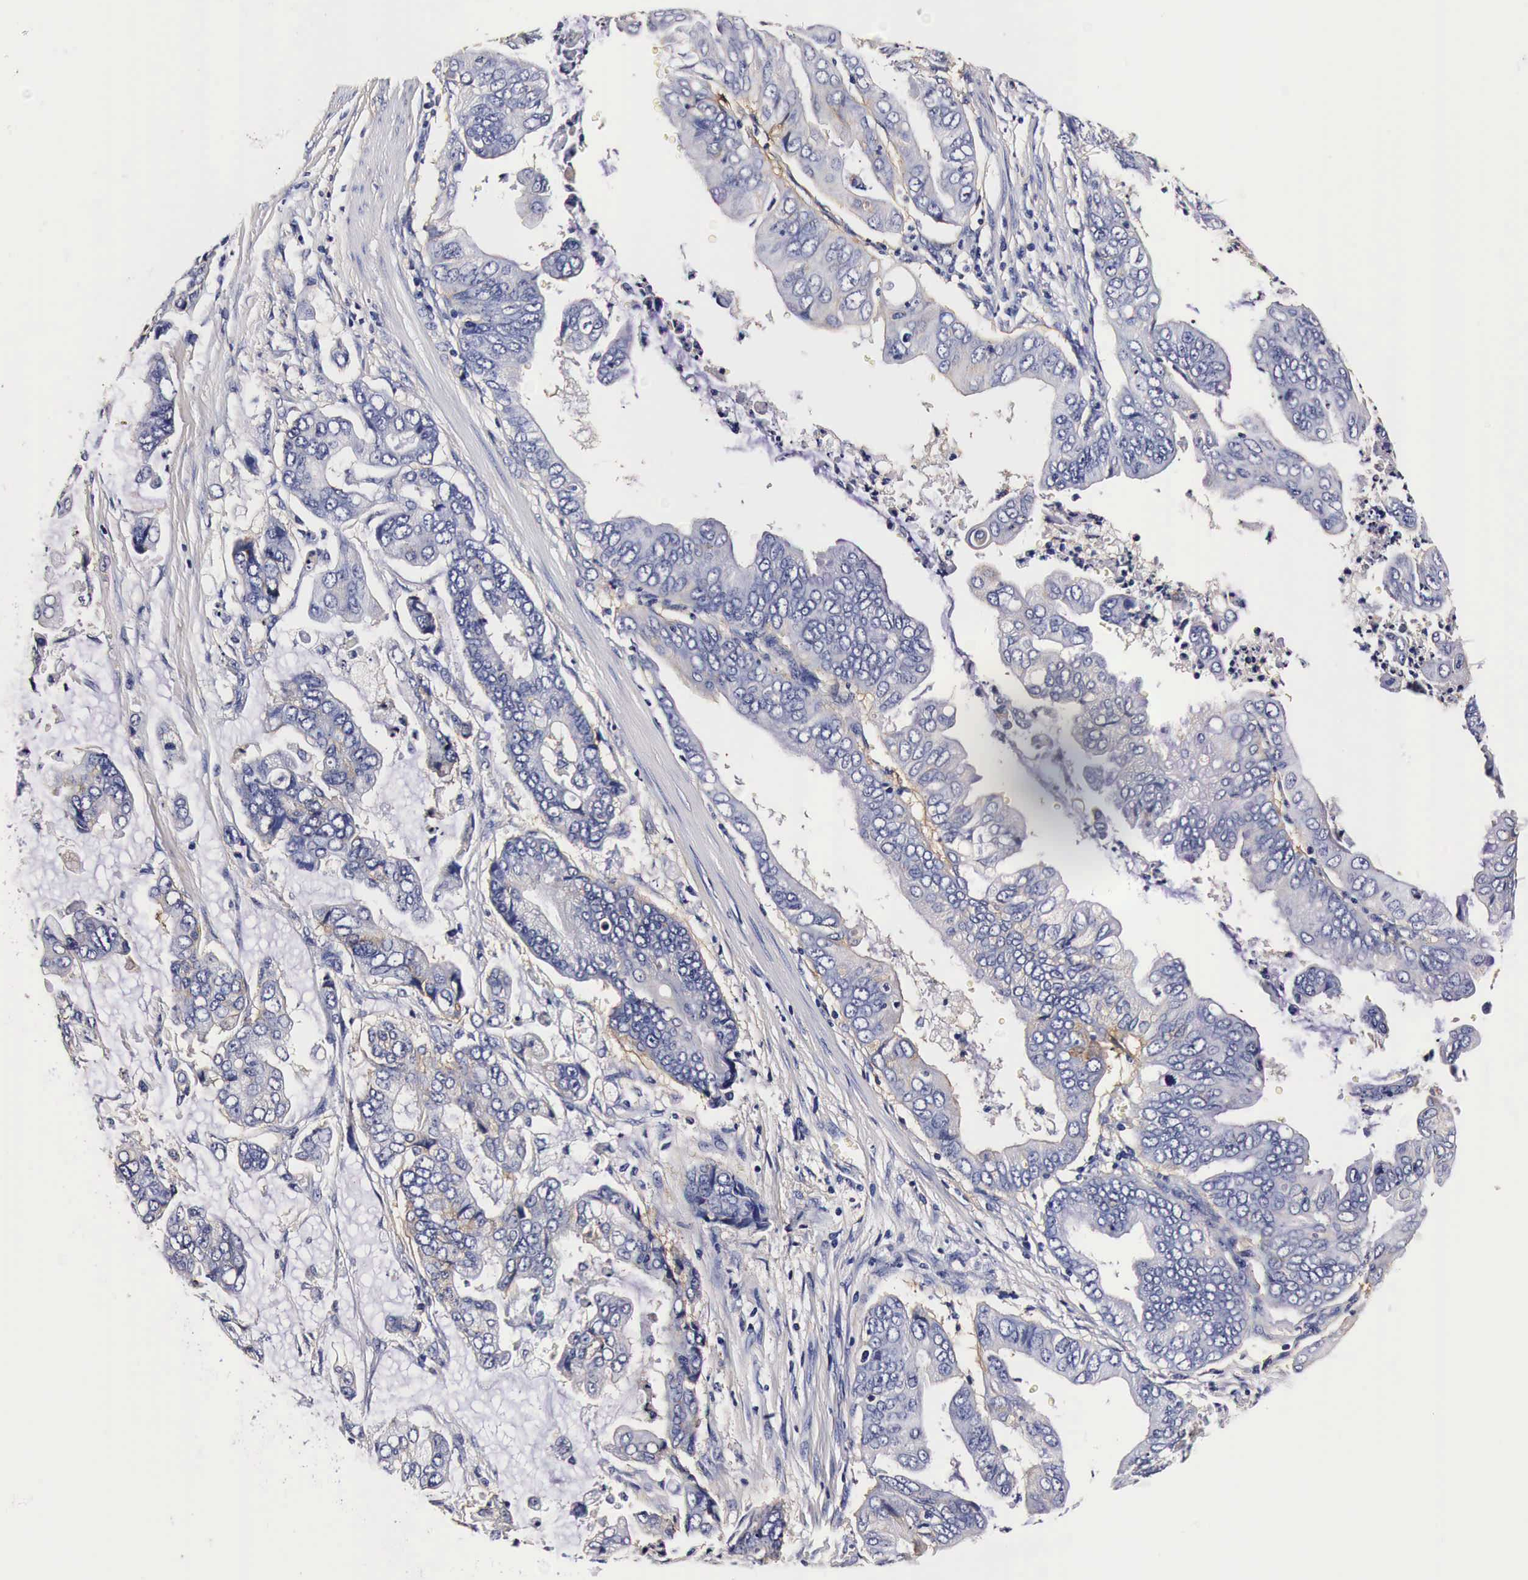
{"staining": {"intensity": "weak", "quantity": "<25%", "location": "cytoplasmic/membranous"}, "tissue": "stomach cancer", "cell_type": "Tumor cells", "image_type": "cancer", "snomed": [{"axis": "morphology", "description": "Adenocarcinoma, NOS"}, {"axis": "topography", "description": "Stomach, upper"}], "caption": "DAB (3,3'-diaminobenzidine) immunohistochemical staining of adenocarcinoma (stomach) displays no significant positivity in tumor cells. Nuclei are stained in blue.", "gene": "RP2", "patient": {"sex": "male", "age": 80}}